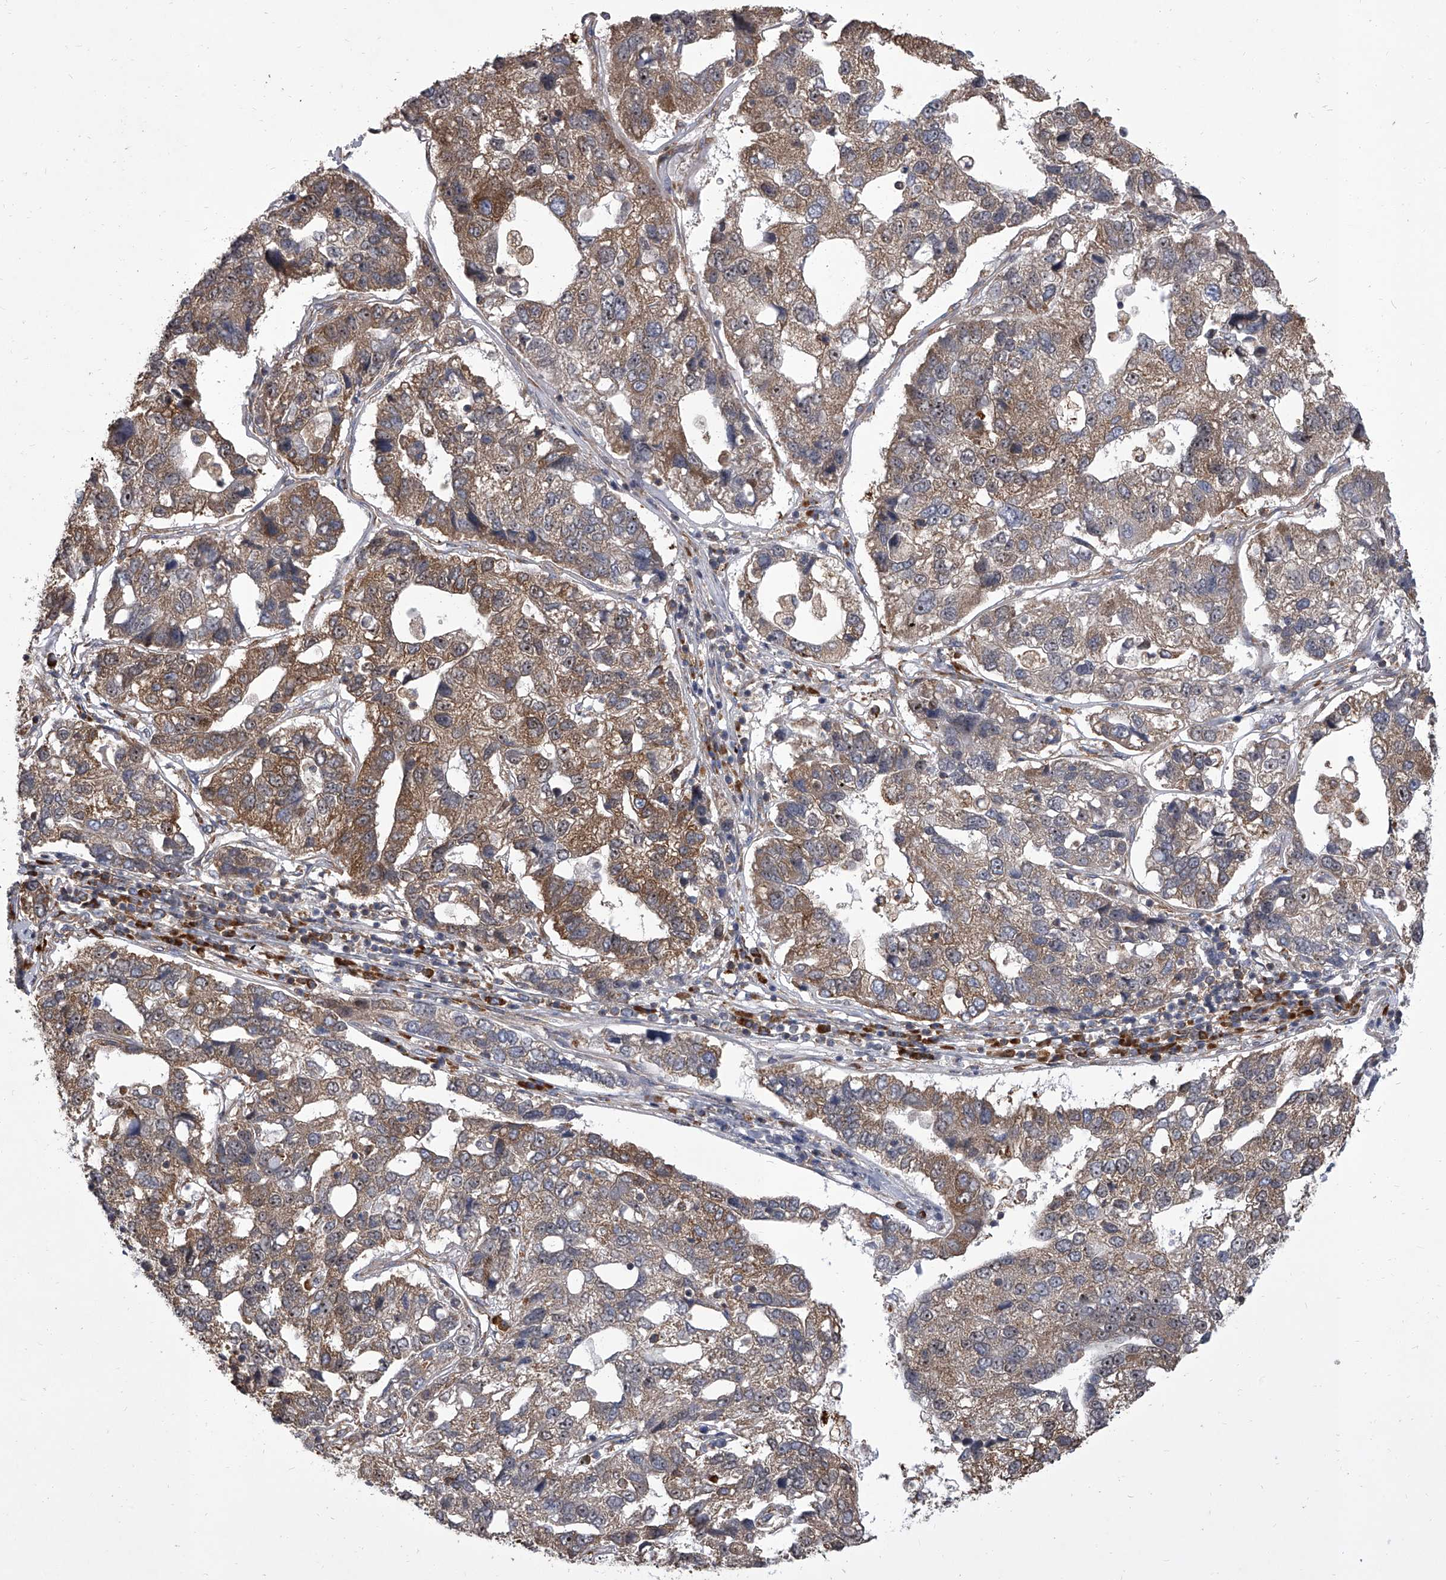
{"staining": {"intensity": "strong", "quantity": "25%-75%", "location": "cytoplasmic/membranous"}, "tissue": "pancreatic cancer", "cell_type": "Tumor cells", "image_type": "cancer", "snomed": [{"axis": "morphology", "description": "Adenocarcinoma, NOS"}, {"axis": "topography", "description": "Pancreas"}], "caption": "Immunohistochemical staining of human pancreatic cancer (adenocarcinoma) reveals strong cytoplasmic/membranous protein staining in approximately 25%-75% of tumor cells. (Brightfield microscopy of DAB IHC at high magnification).", "gene": "EIF2S2", "patient": {"sex": "female", "age": 61}}